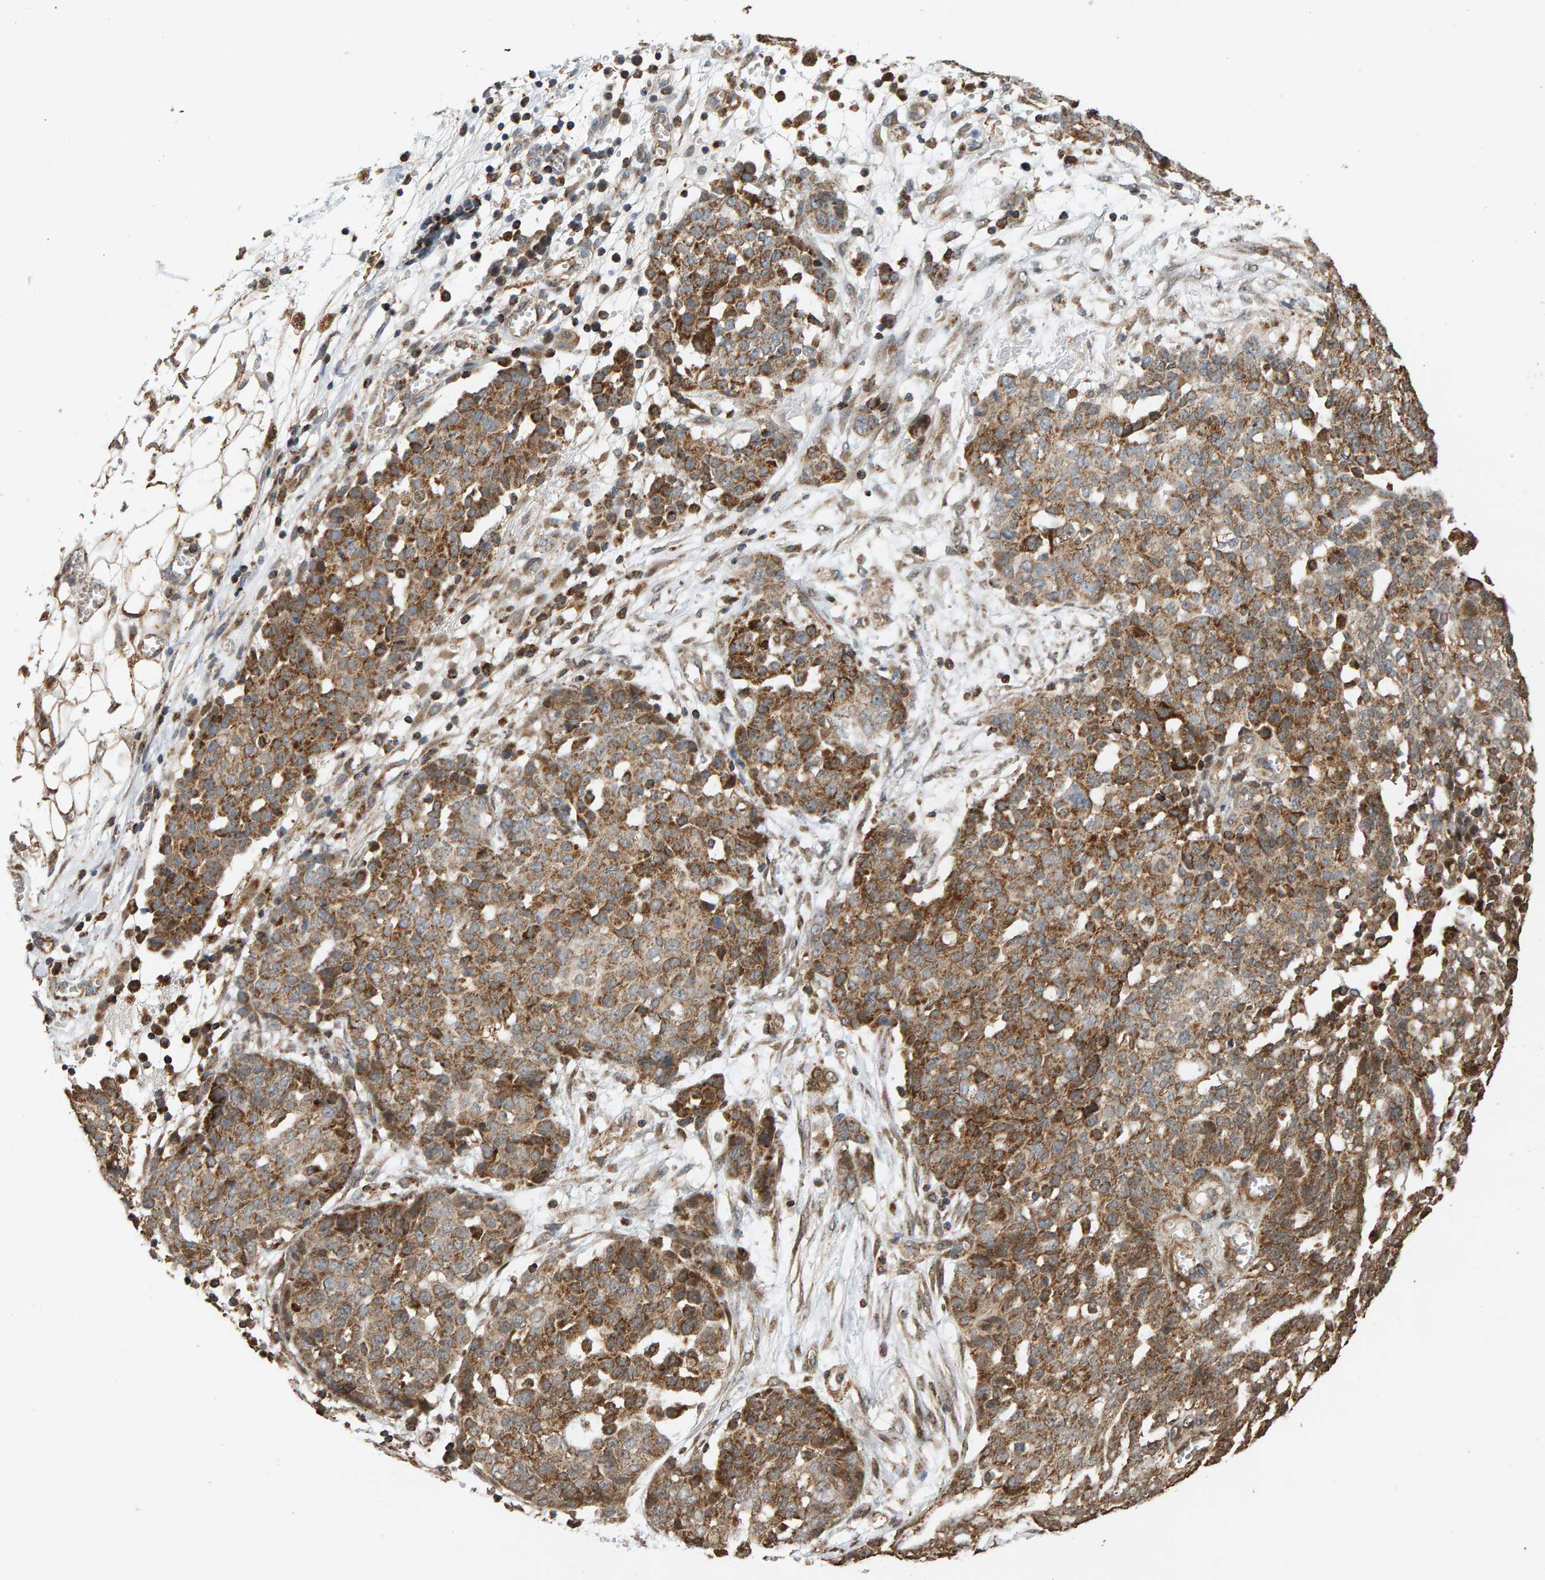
{"staining": {"intensity": "strong", "quantity": ">75%", "location": "cytoplasmic/membranous"}, "tissue": "ovarian cancer", "cell_type": "Tumor cells", "image_type": "cancer", "snomed": [{"axis": "morphology", "description": "Cystadenocarcinoma, serous, NOS"}, {"axis": "topography", "description": "Soft tissue"}, {"axis": "topography", "description": "Ovary"}], "caption": "A high amount of strong cytoplasmic/membranous staining is identified in approximately >75% of tumor cells in ovarian cancer tissue. (Stains: DAB (3,3'-diaminobenzidine) in brown, nuclei in blue, Microscopy: brightfield microscopy at high magnification).", "gene": "GSTK1", "patient": {"sex": "female", "age": 57}}